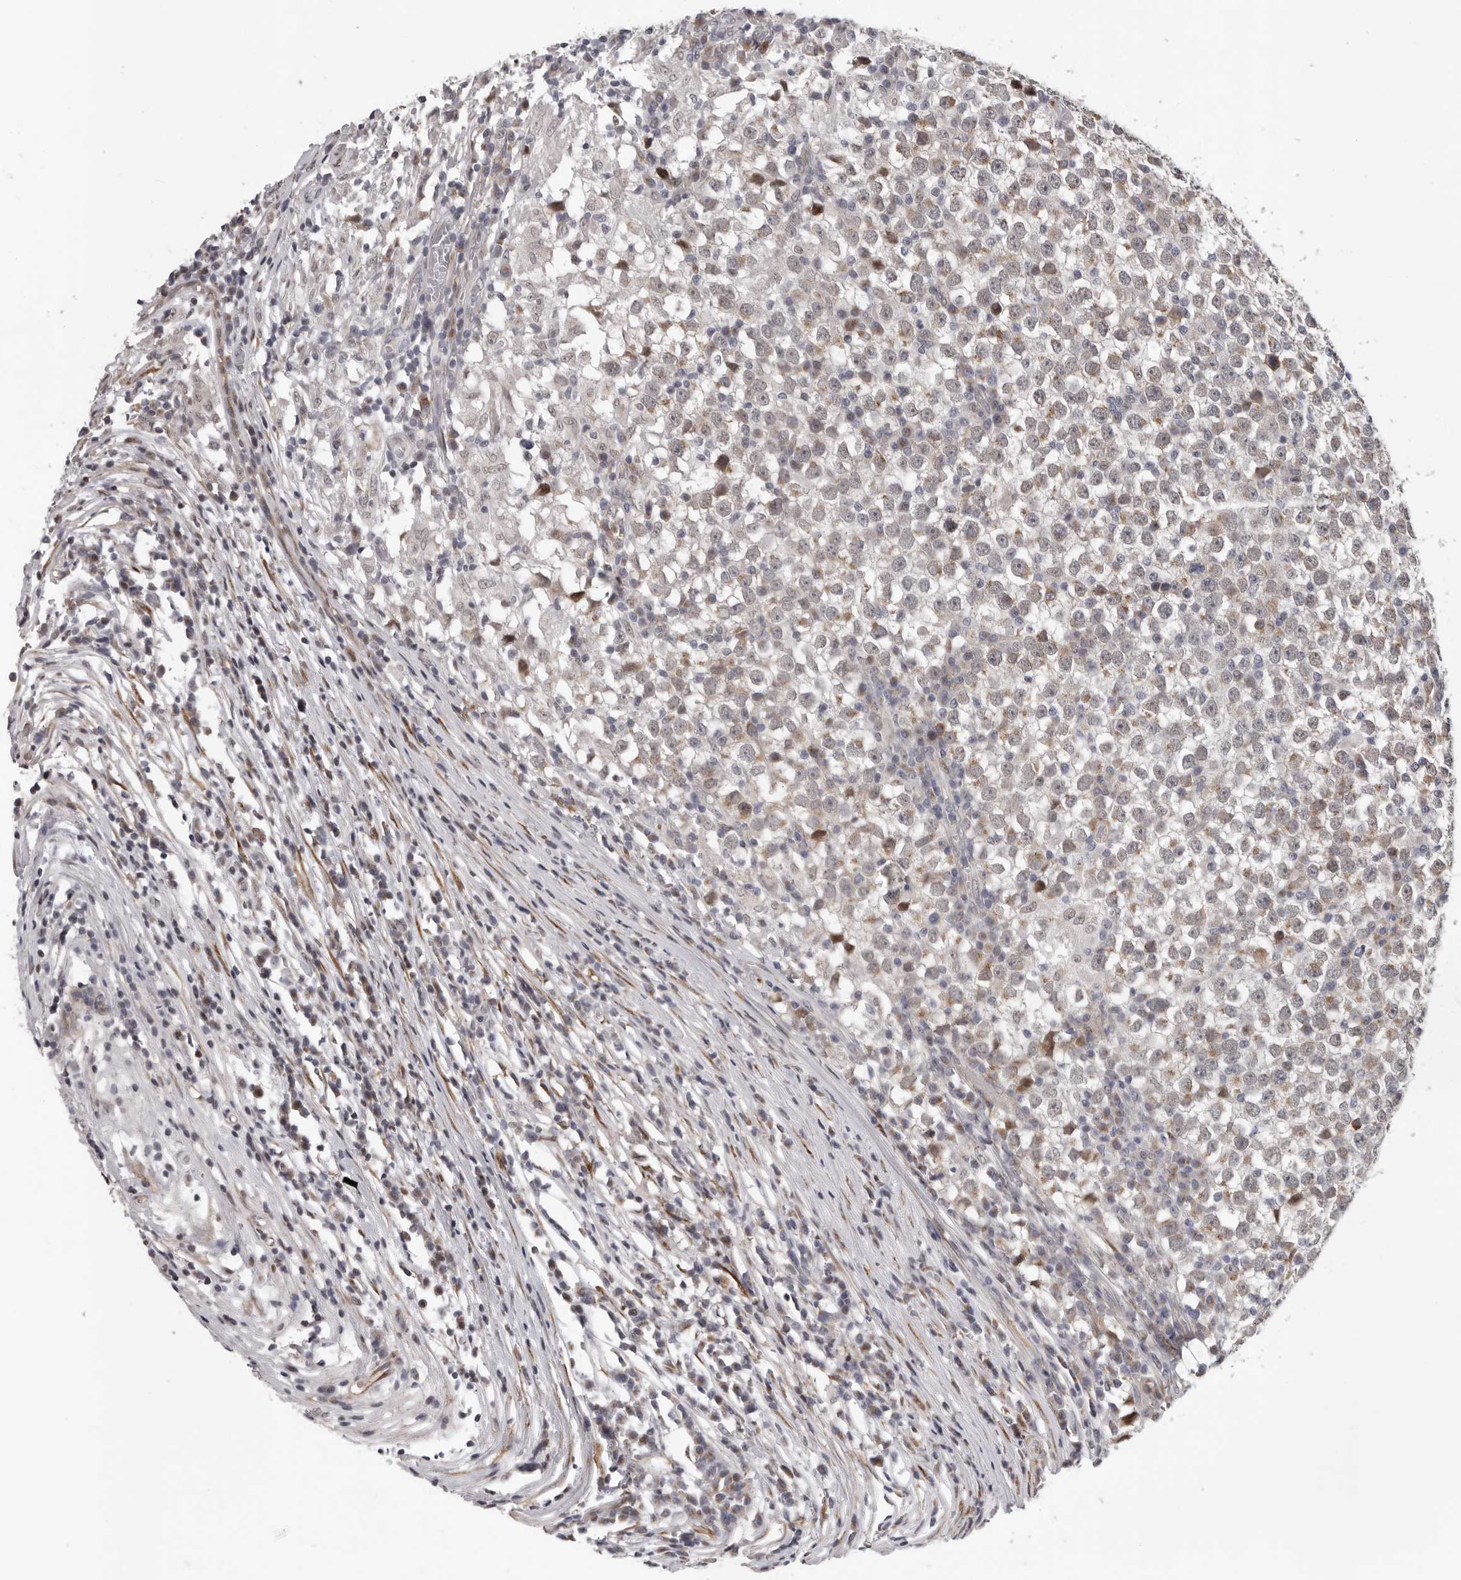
{"staining": {"intensity": "weak", "quantity": "<25%", "location": "cytoplasmic/membranous"}, "tissue": "testis cancer", "cell_type": "Tumor cells", "image_type": "cancer", "snomed": [{"axis": "morphology", "description": "Seminoma, NOS"}, {"axis": "topography", "description": "Testis"}], "caption": "High power microscopy histopathology image of an immunohistochemistry image of testis cancer, revealing no significant staining in tumor cells.", "gene": "RALGPS2", "patient": {"sex": "male", "age": 65}}